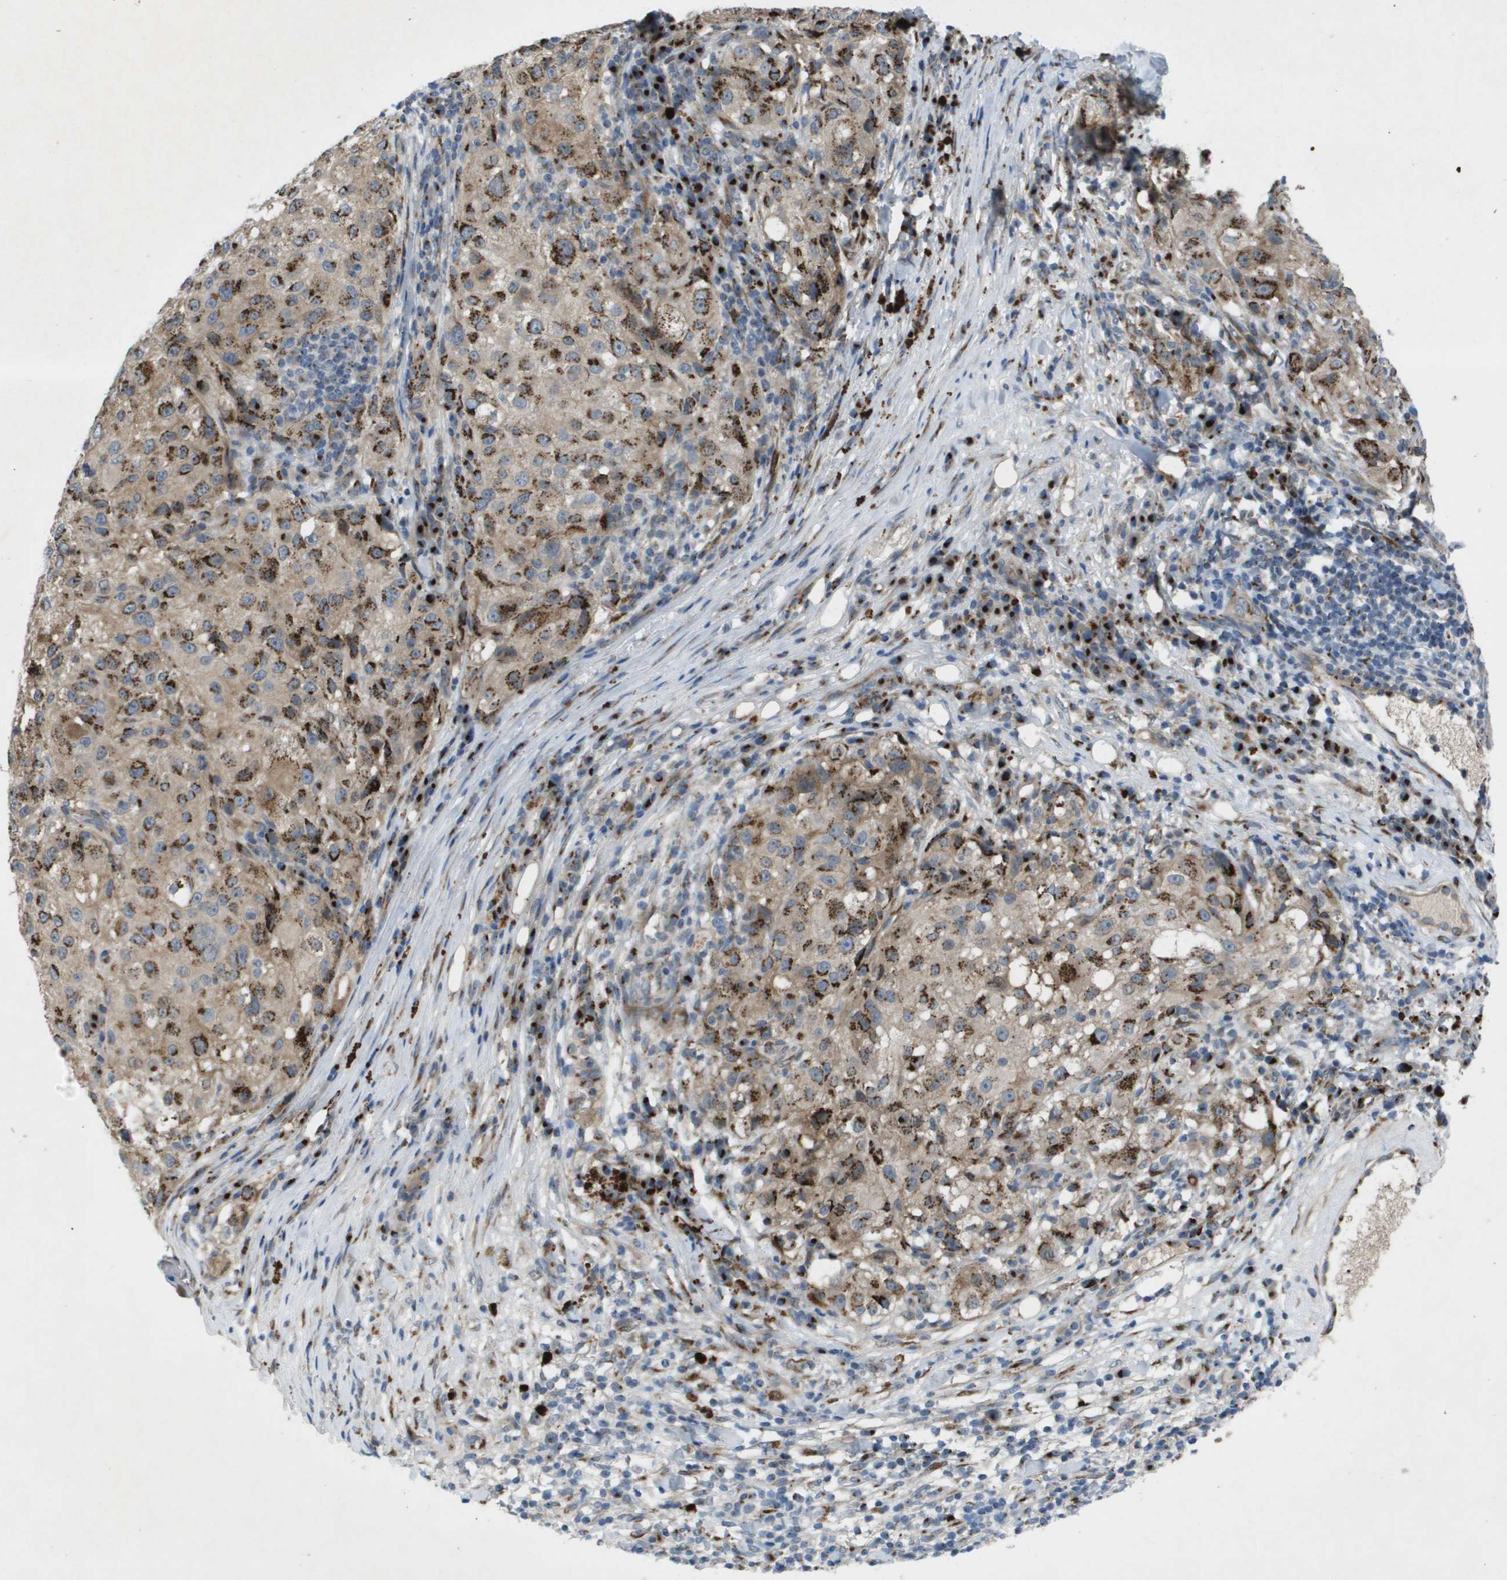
{"staining": {"intensity": "moderate", "quantity": ">75%", "location": "cytoplasmic/membranous"}, "tissue": "melanoma", "cell_type": "Tumor cells", "image_type": "cancer", "snomed": [{"axis": "morphology", "description": "Necrosis, NOS"}, {"axis": "morphology", "description": "Malignant melanoma, NOS"}, {"axis": "topography", "description": "Skin"}], "caption": "A brown stain labels moderate cytoplasmic/membranous expression of a protein in malignant melanoma tumor cells.", "gene": "QSOX2", "patient": {"sex": "female", "age": 87}}